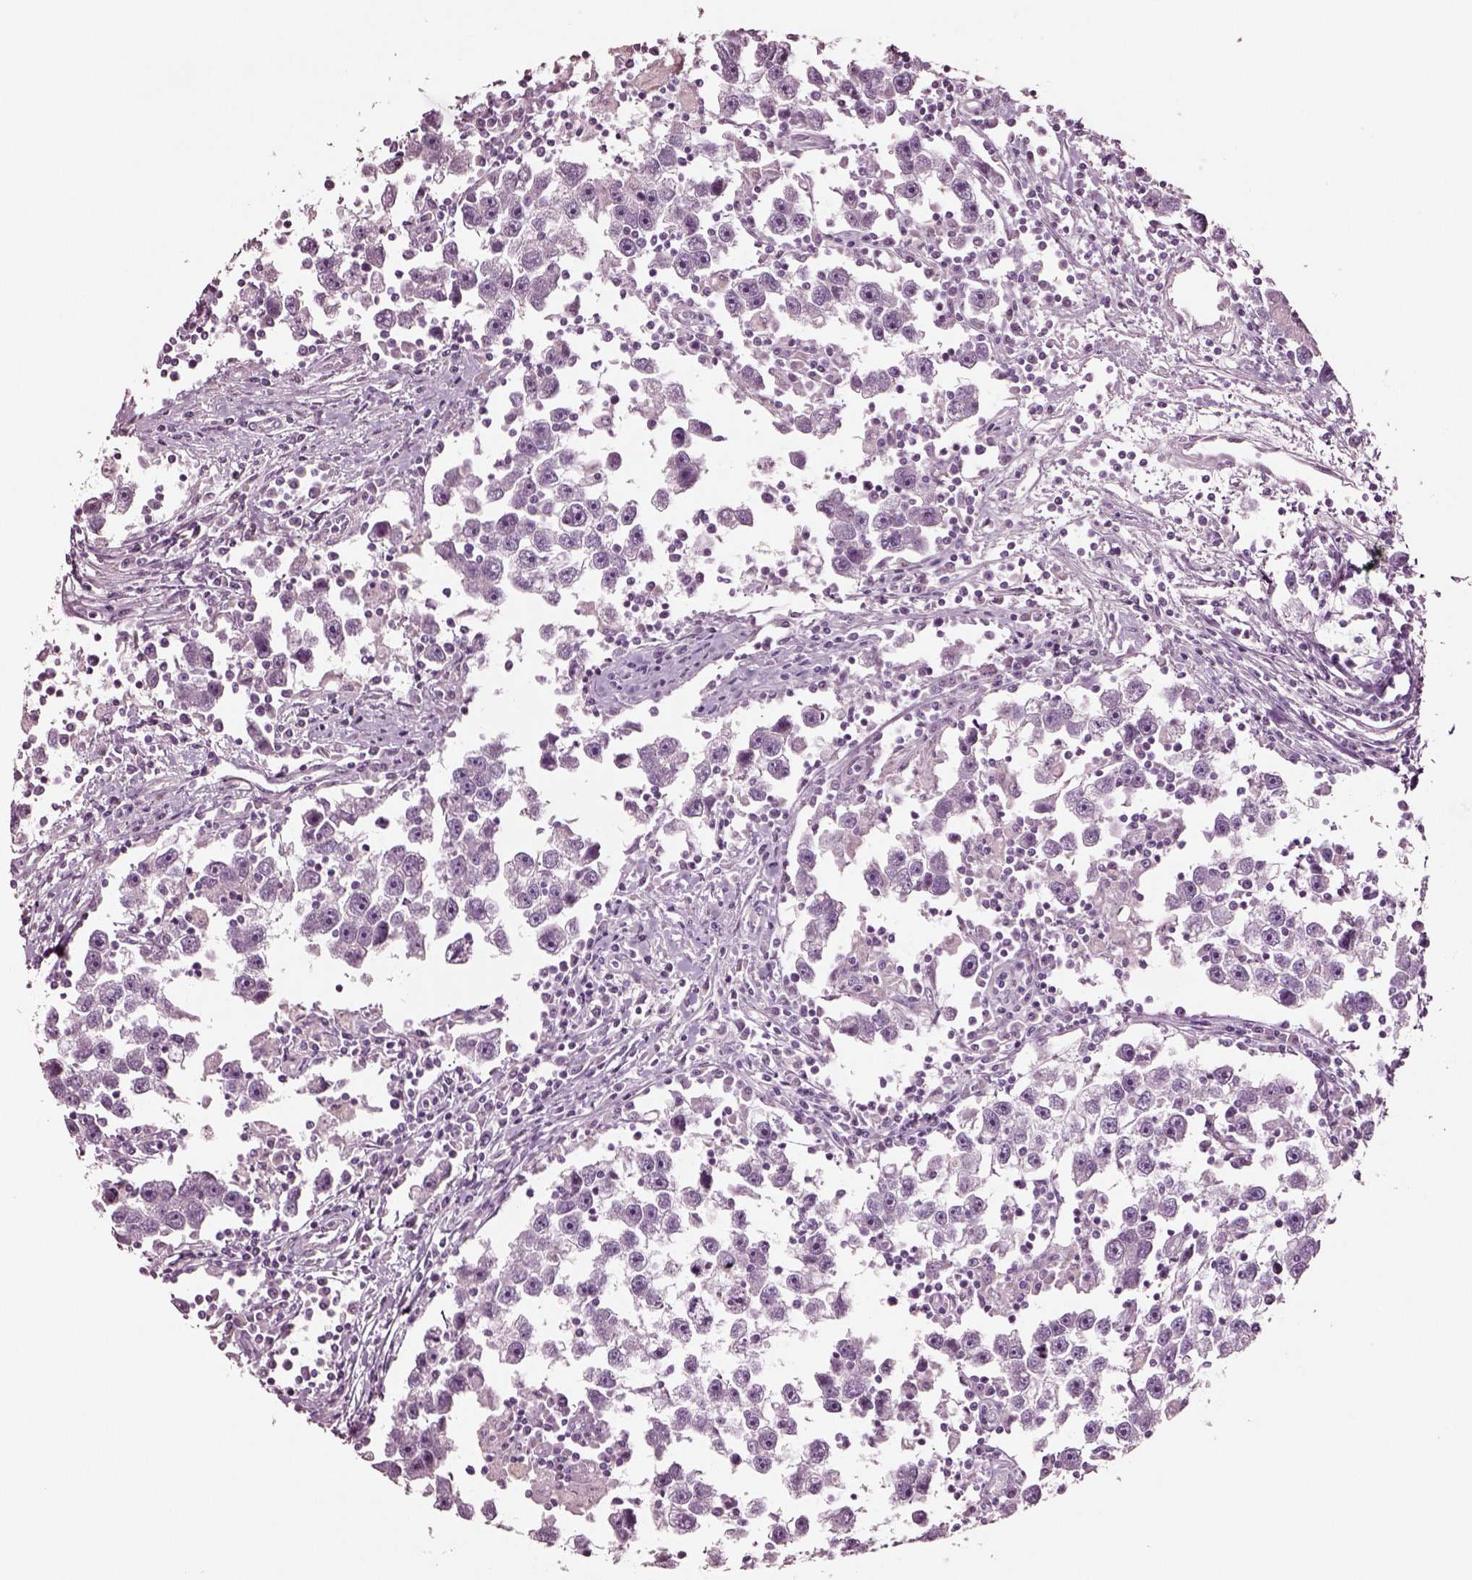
{"staining": {"intensity": "negative", "quantity": "none", "location": "none"}, "tissue": "testis cancer", "cell_type": "Tumor cells", "image_type": "cancer", "snomed": [{"axis": "morphology", "description": "Seminoma, NOS"}, {"axis": "topography", "description": "Testis"}], "caption": "High magnification brightfield microscopy of testis cancer stained with DAB (brown) and counterstained with hematoxylin (blue): tumor cells show no significant expression. (Stains: DAB (3,3'-diaminobenzidine) immunohistochemistry (IHC) with hematoxylin counter stain, Microscopy: brightfield microscopy at high magnification).", "gene": "NMRK2", "patient": {"sex": "male", "age": 30}}